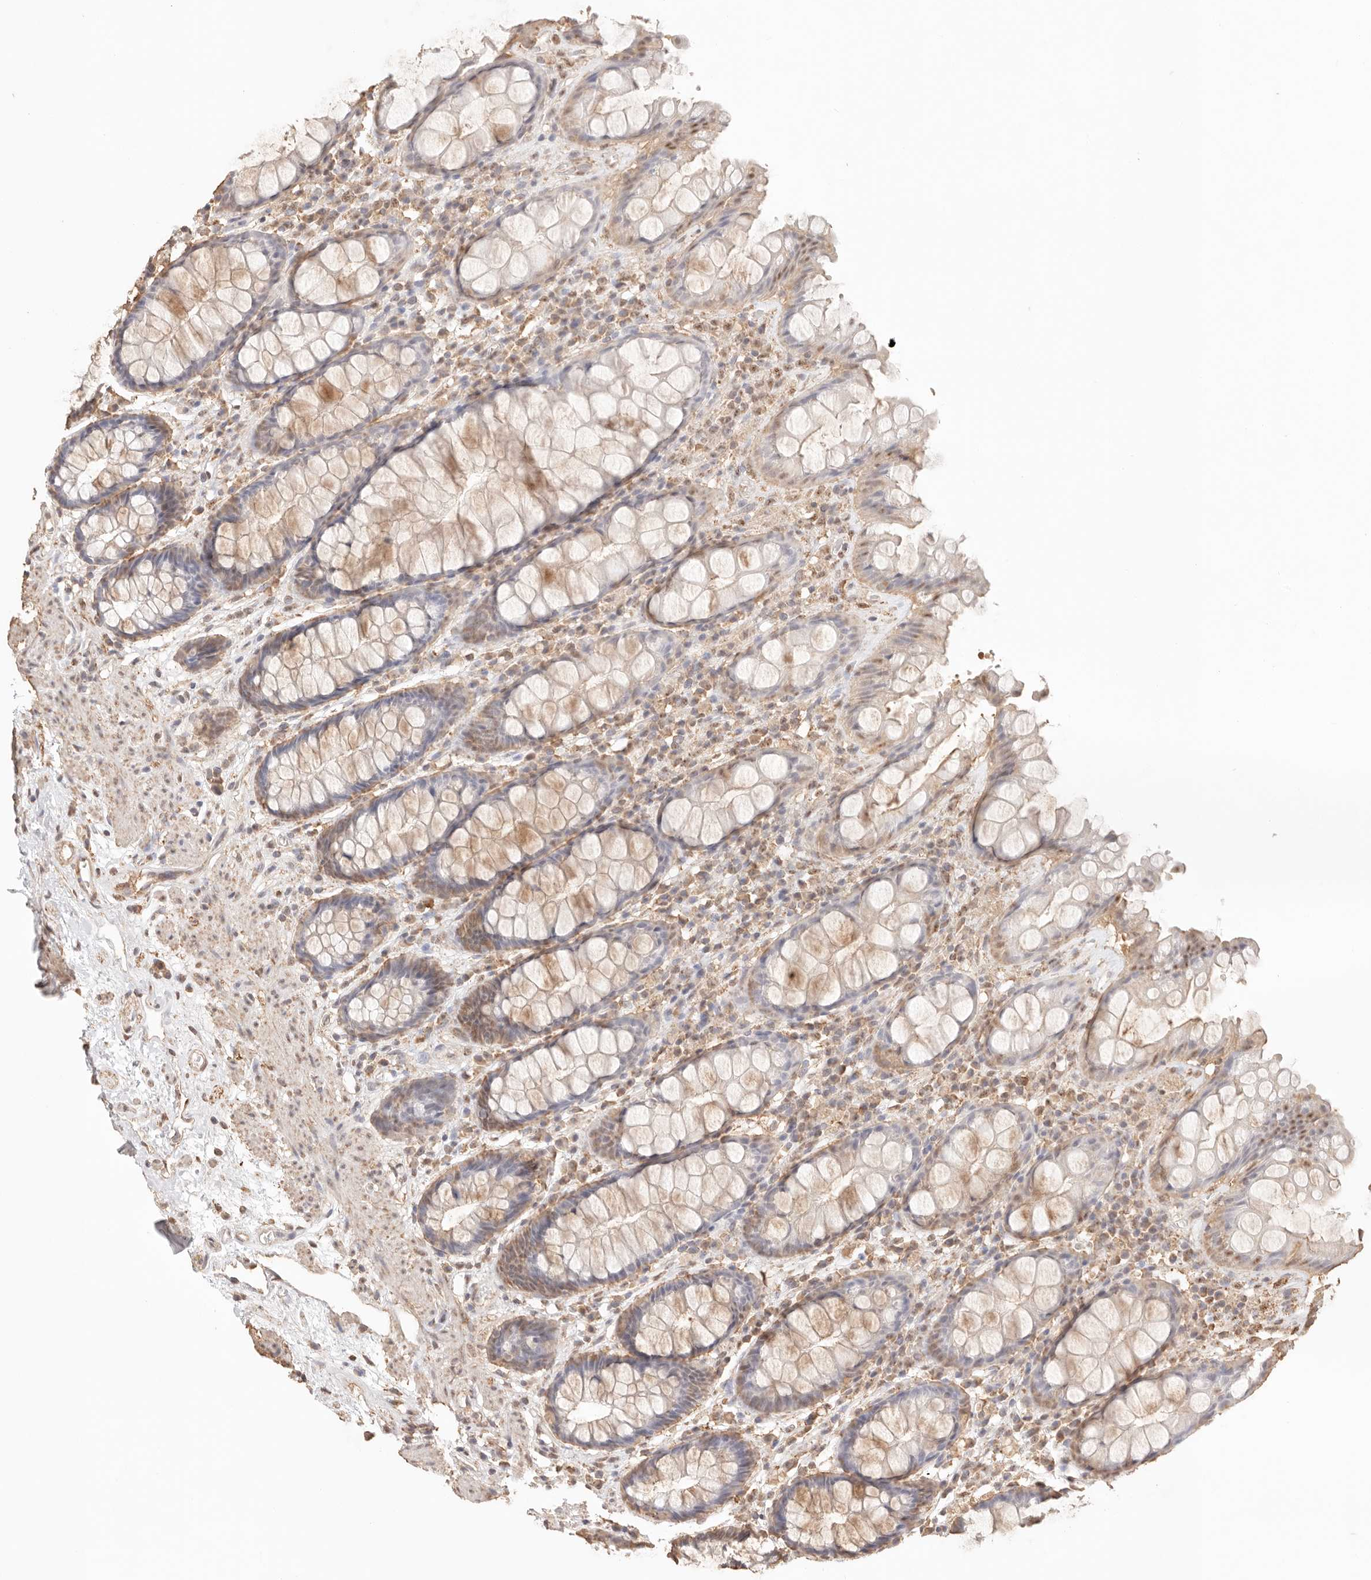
{"staining": {"intensity": "moderate", "quantity": ">75%", "location": "cytoplasmic/membranous,nuclear"}, "tissue": "rectum", "cell_type": "Glandular cells", "image_type": "normal", "snomed": [{"axis": "morphology", "description": "Normal tissue, NOS"}, {"axis": "topography", "description": "Rectum"}], "caption": "Normal rectum was stained to show a protein in brown. There is medium levels of moderate cytoplasmic/membranous,nuclear positivity in approximately >75% of glandular cells. (DAB IHC, brown staining for protein, blue staining for nuclei).", "gene": "IL1R2", "patient": {"sex": "male", "age": 64}}